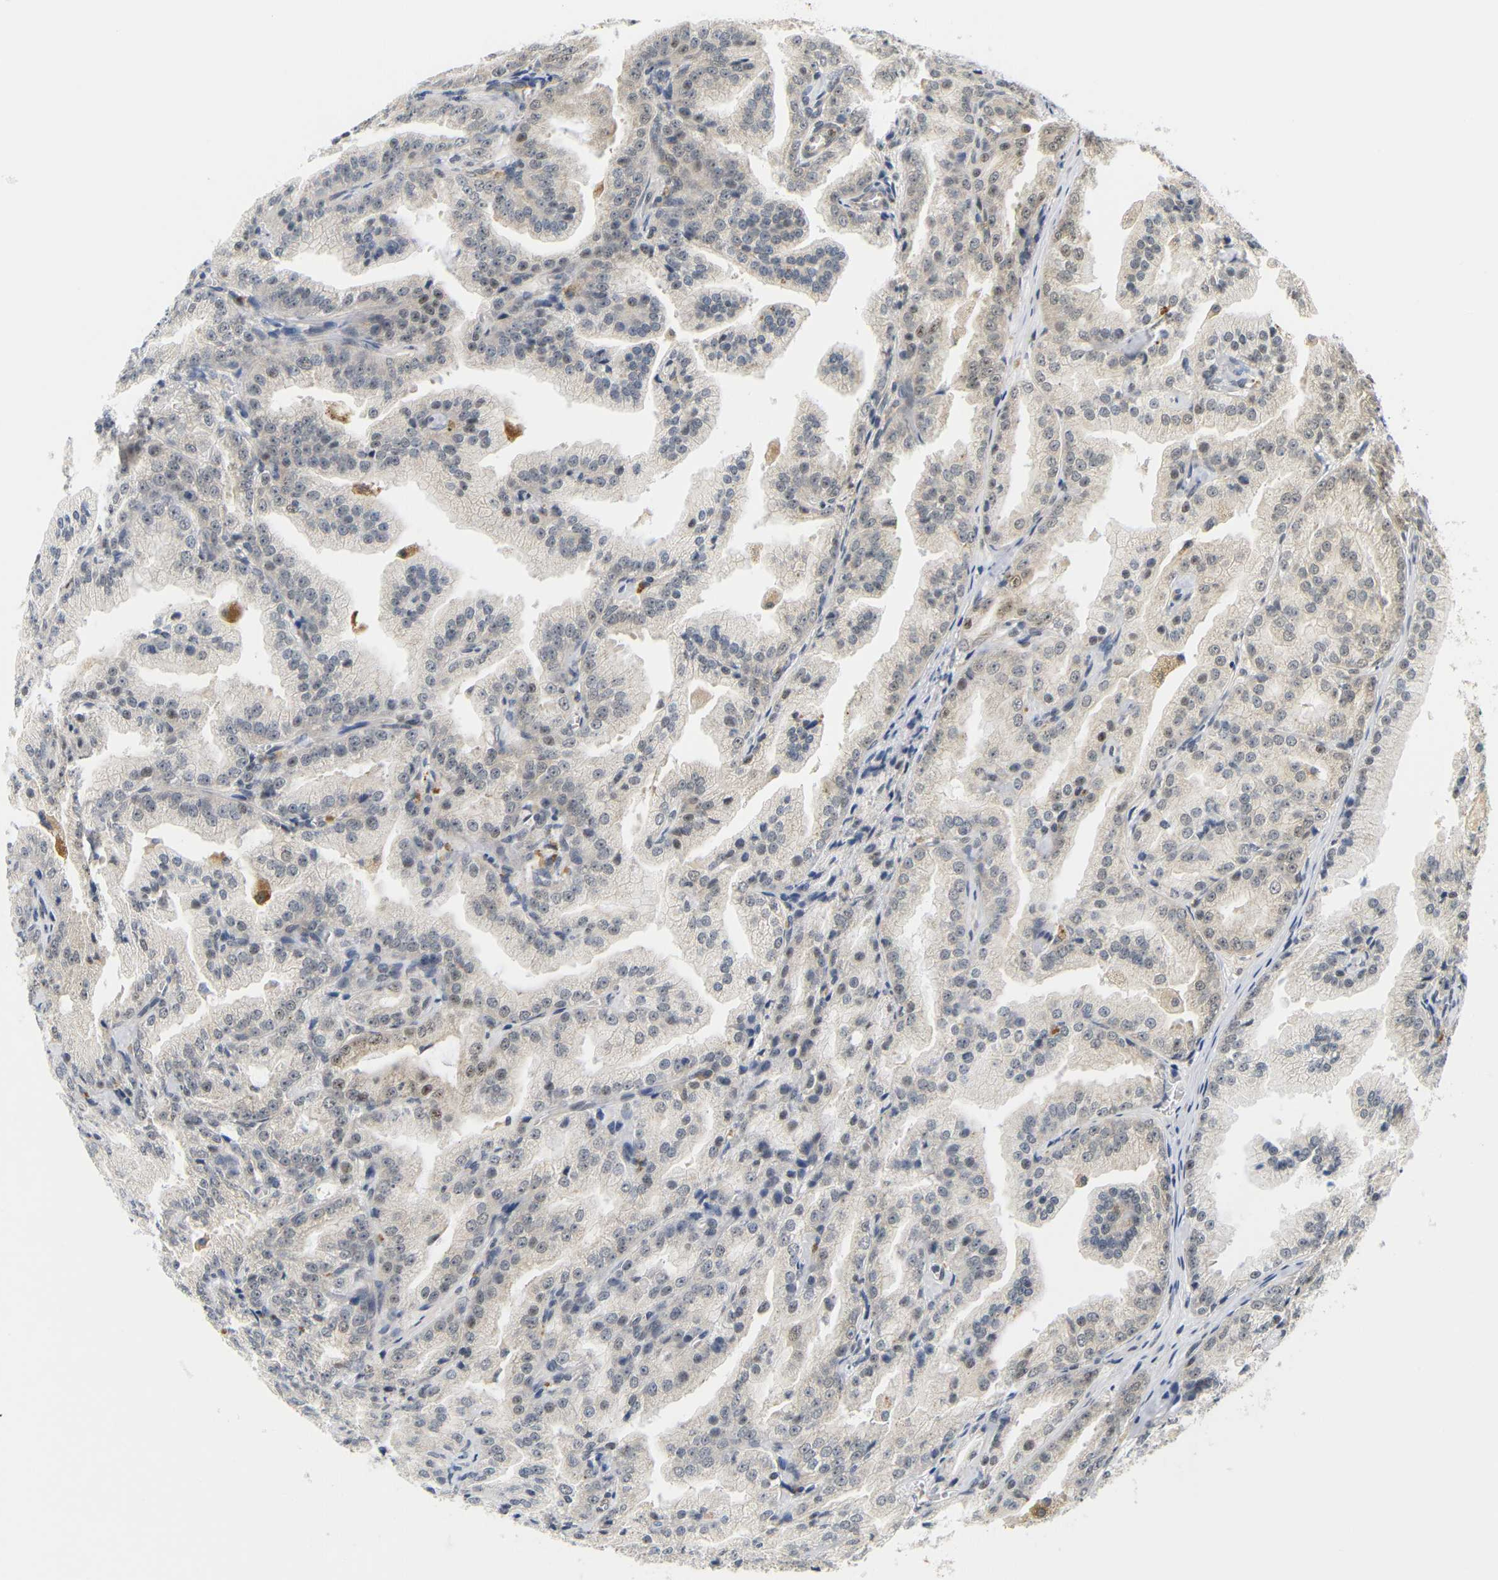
{"staining": {"intensity": "negative", "quantity": "none", "location": "none"}, "tissue": "prostate cancer", "cell_type": "Tumor cells", "image_type": "cancer", "snomed": [{"axis": "morphology", "description": "Adenocarcinoma, High grade"}, {"axis": "topography", "description": "Prostate"}], "caption": "This is an IHC micrograph of human prostate adenocarcinoma (high-grade). There is no staining in tumor cells.", "gene": "GJA5", "patient": {"sex": "male", "age": 61}}